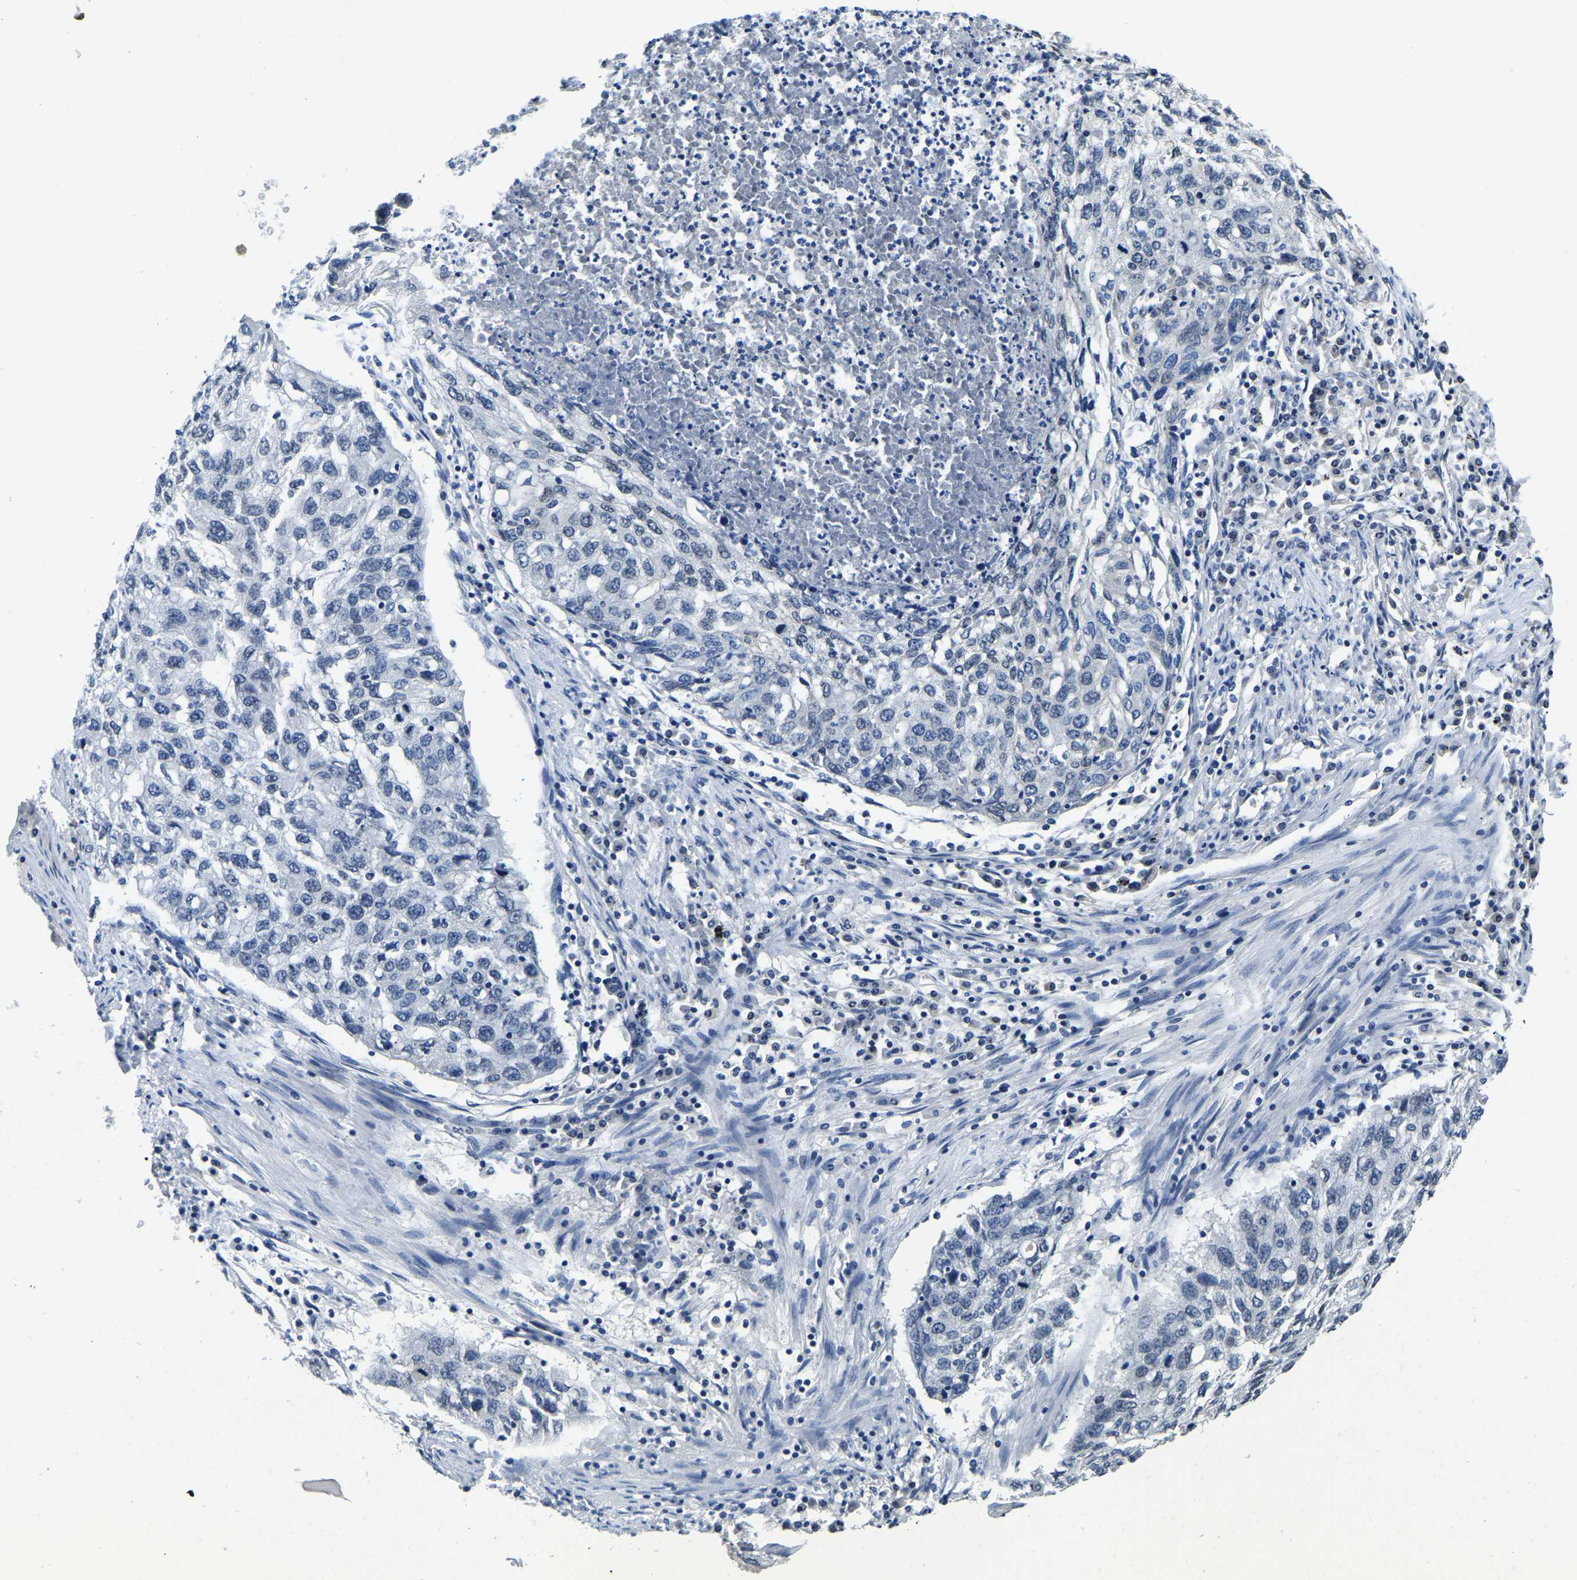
{"staining": {"intensity": "negative", "quantity": "none", "location": "none"}, "tissue": "lung cancer", "cell_type": "Tumor cells", "image_type": "cancer", "snomed": [{"axis": "morphology", "description": "Squamous cell carcinoma, NOS"}, {"axis": "topography", "description": "Lung"}], "caption": "Tumor cells show no significant expression in lung cancer.", "gene": "RANBP2", "patient": {"sex": "female", "age": 63}}